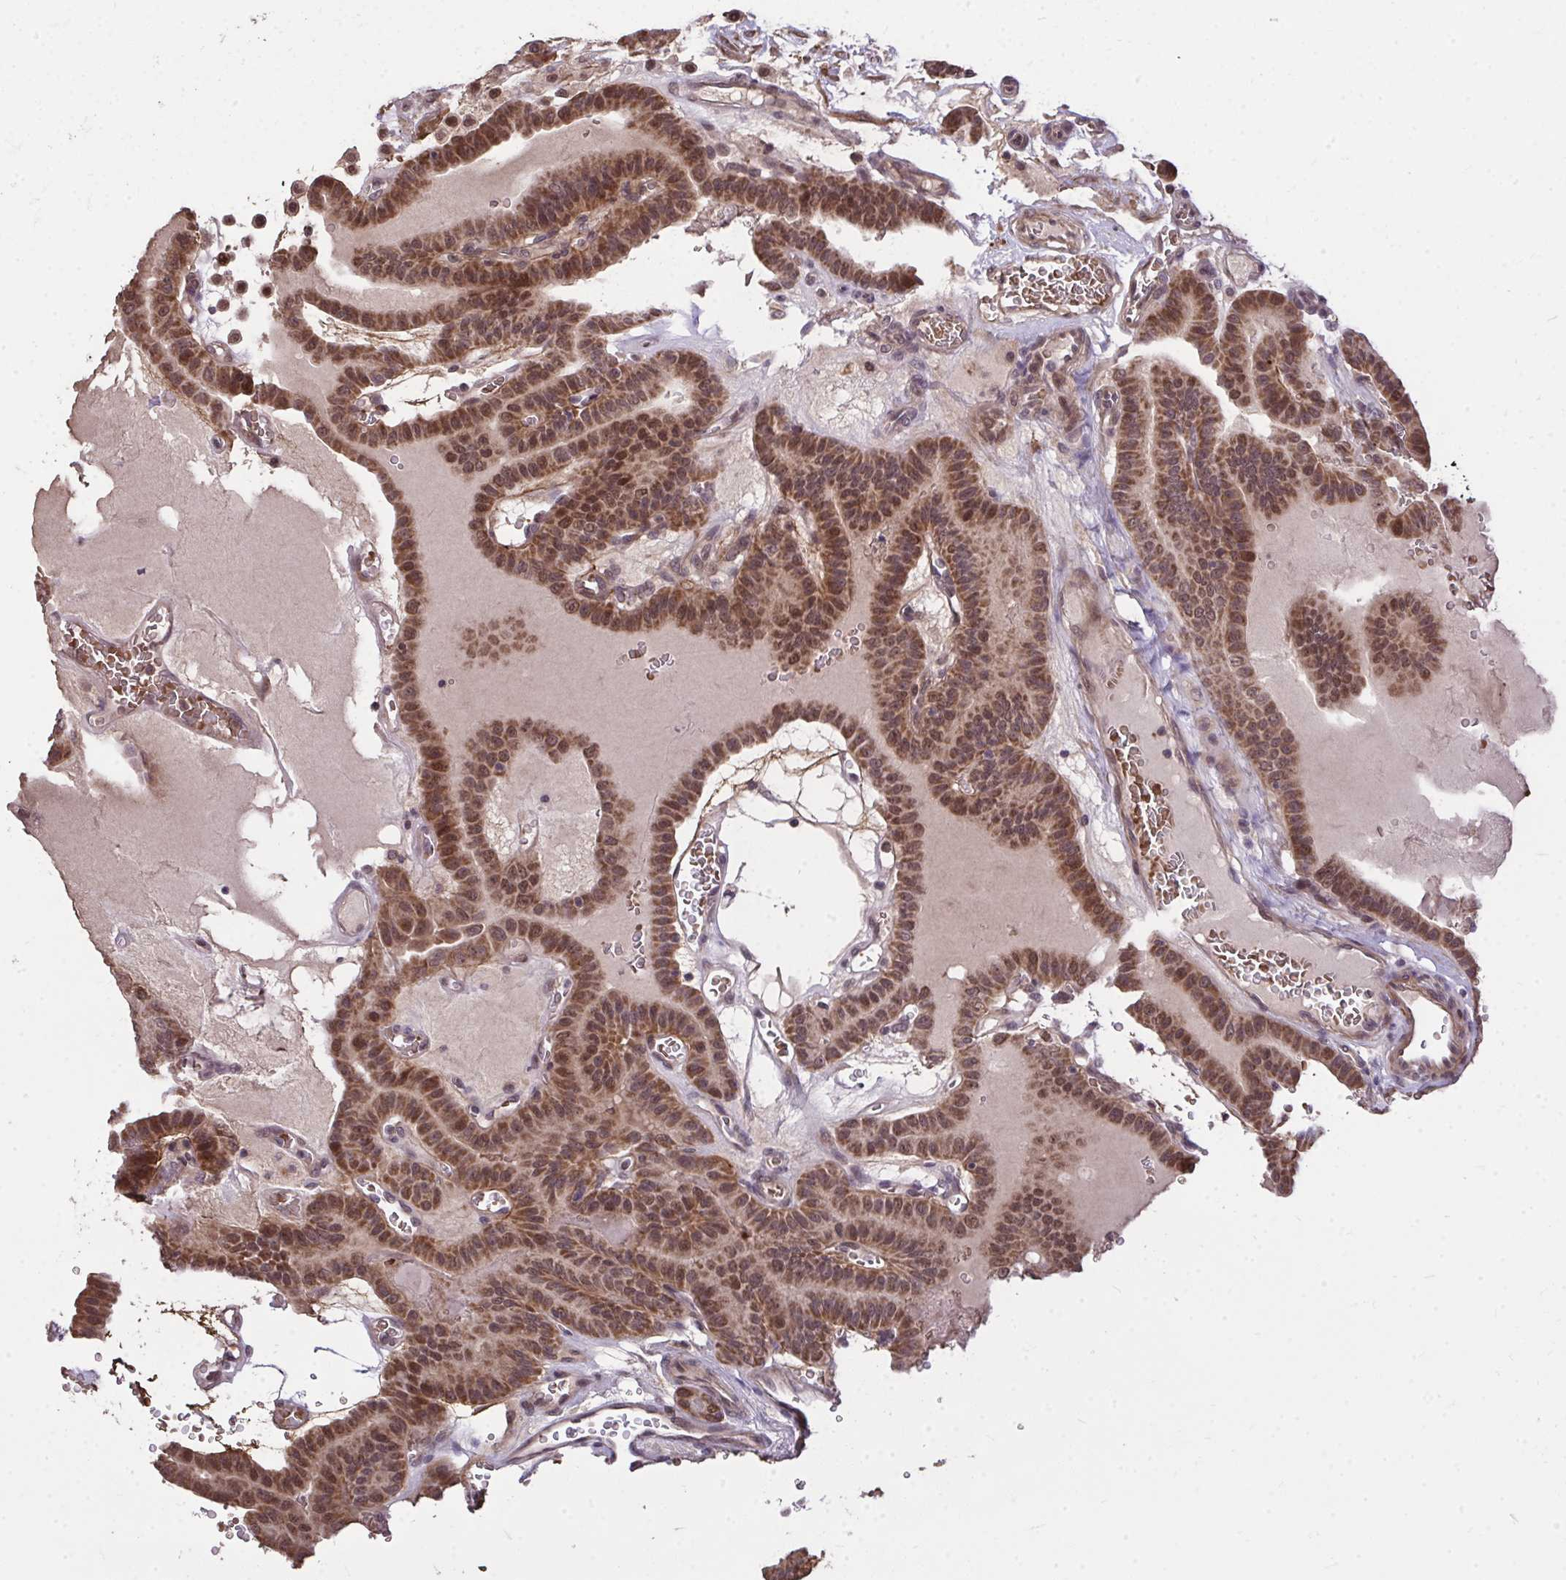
{"staining": {"intensity": "strong", "quantity": ">75%", "location": "cytoplasmic/membranous,nuclear"}, "tissue": "thyroid cancer", "cell_type": "Tumor cells", "image_type": "cancer", "snomed": [{"axis": "morphology", "description": "Papillary adenocarcinoma, NOS"}, {"axis": "topography", "description": "Thyroid gland"}], "caption": "Immunohistochemistry staining of thyroid papillary adenocarcinoma, which demonstrates high levels of strong cytoplasmic/membranous and nuclear expression in about >75% of tumor cells indicating strong cytoplasmic/membranous and nuclear protein expression. The staining was performed using DAB (brown) for protein detection and nuclei were counterstained in hematoxylin (blue).", "gene": "ZSCAN9", "patient": {"sex": "male", "age": 87}}